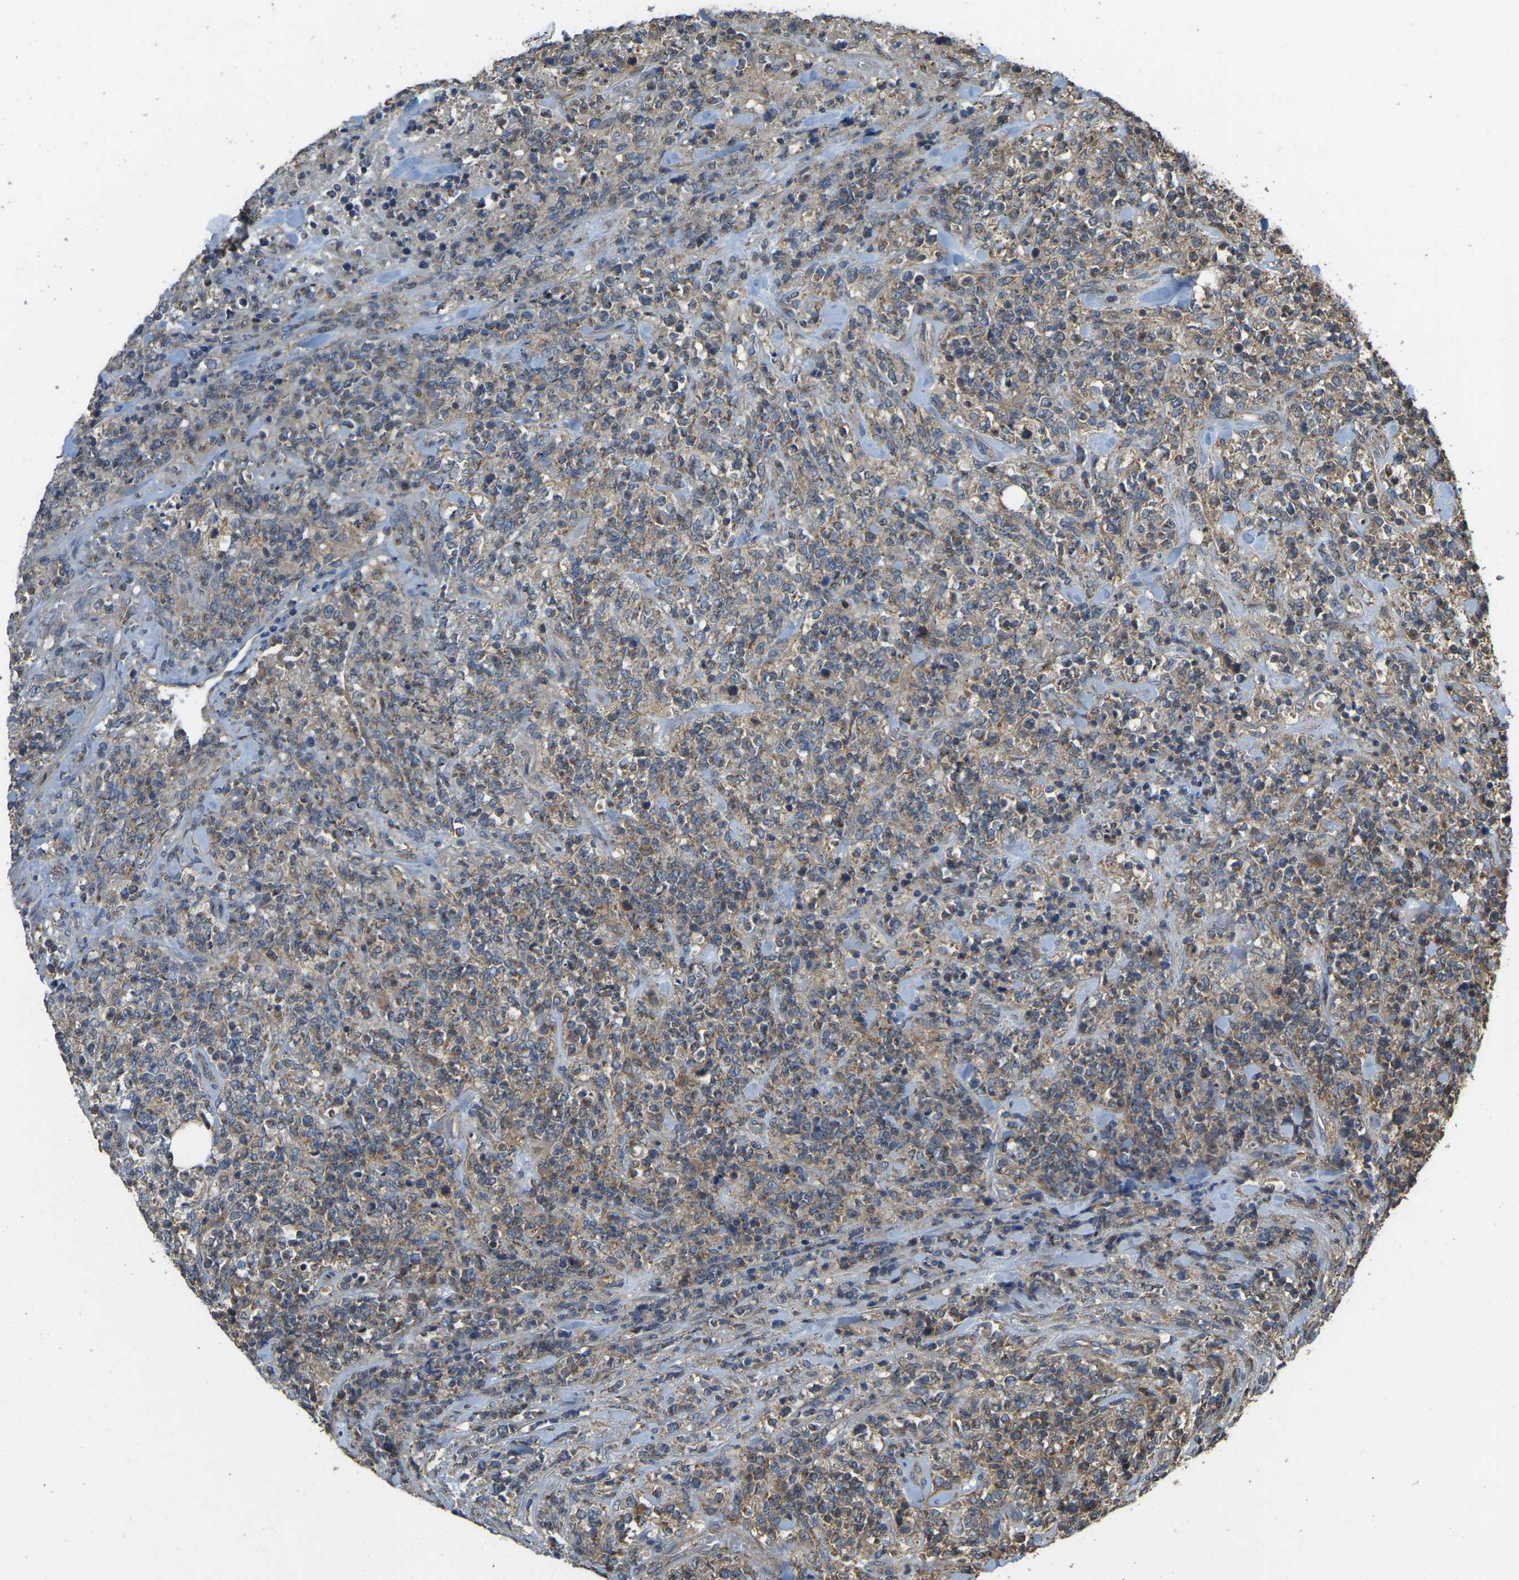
{"staining": {"intensity": "moderate", "quantity": "25%-75%", "location": "cytoplasmic/membranous"}, "tissue": "lymphoma", "cell_type": "Tumor cells", "image_type": "cancer", "snomed": [{"axis": "morphology", "description": "Malignant lymphoma, non-Hodgkin's type, High grade"}, {"axis": "topography", "description": "Soft tissue"}], "caption": "Lymphoma stained for a protein (brown) displays moderate cytoplasmic/membranous positive staining in about 25%-75% of tumor cells.", "gene": "GNG2", "patient": {"sex": "male", "age": 18}}